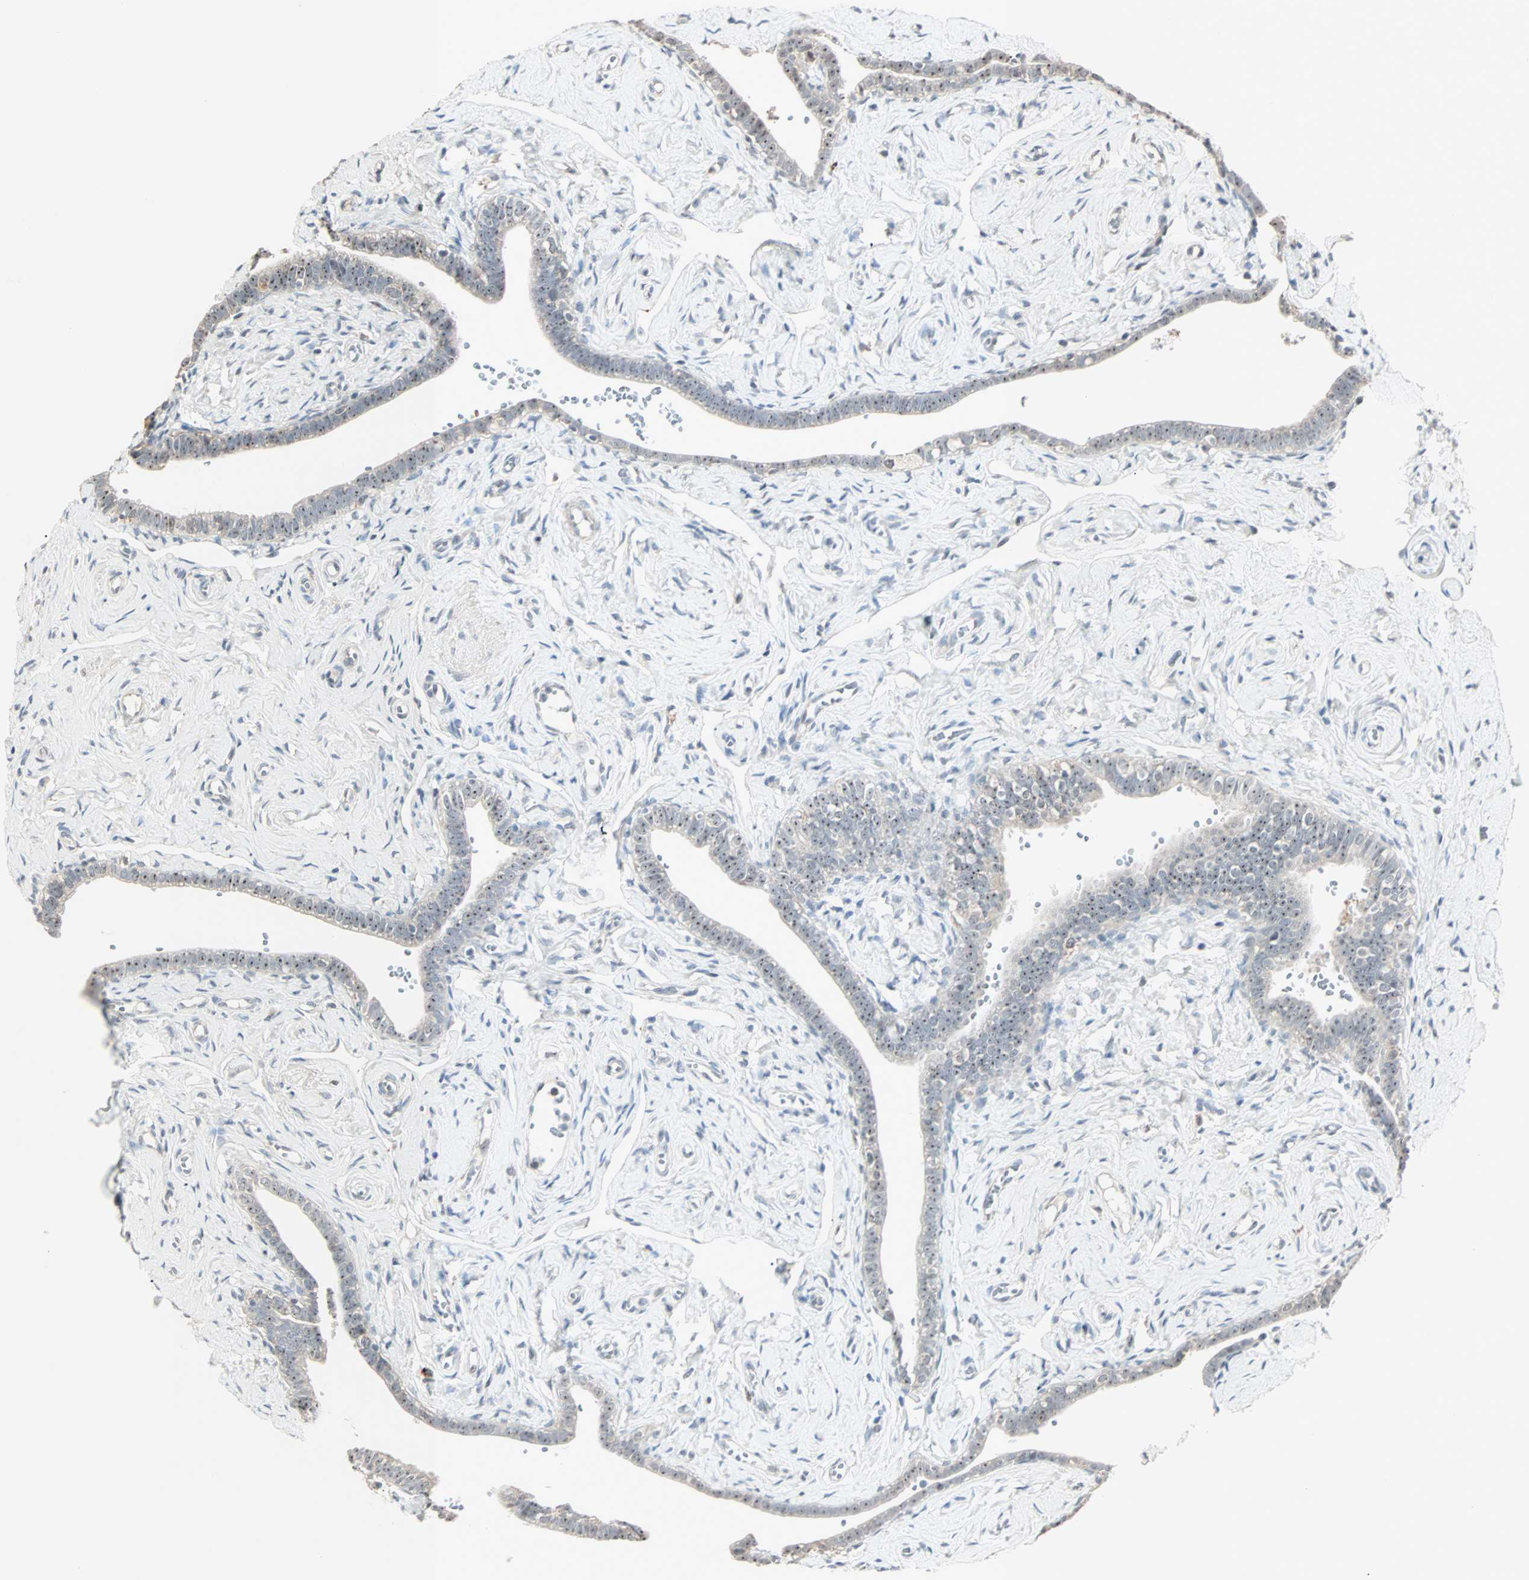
{"staining": {"intensity": "weak", "quantity": "25%-75%", "location": "cytoplasmic/membranous,nuclear"}, "tissue": "fallopian tube", "cell_type": "Glandular cells", "image_type": "normal", "snomed": [{"axis": "morphology", "description": "Normal tissue, NOS"}, {"axis": "topography", "description": "Fallopian tube"}], "caption": "The histopathology image demonstrates staining of benign fallopian tube, revealing weak cytoplasmic/membranous,nuclear protein positivity (brown color) within glandular cells.", "gene": "KDM4A", "patient": {"sex": "female", "age": 71}}